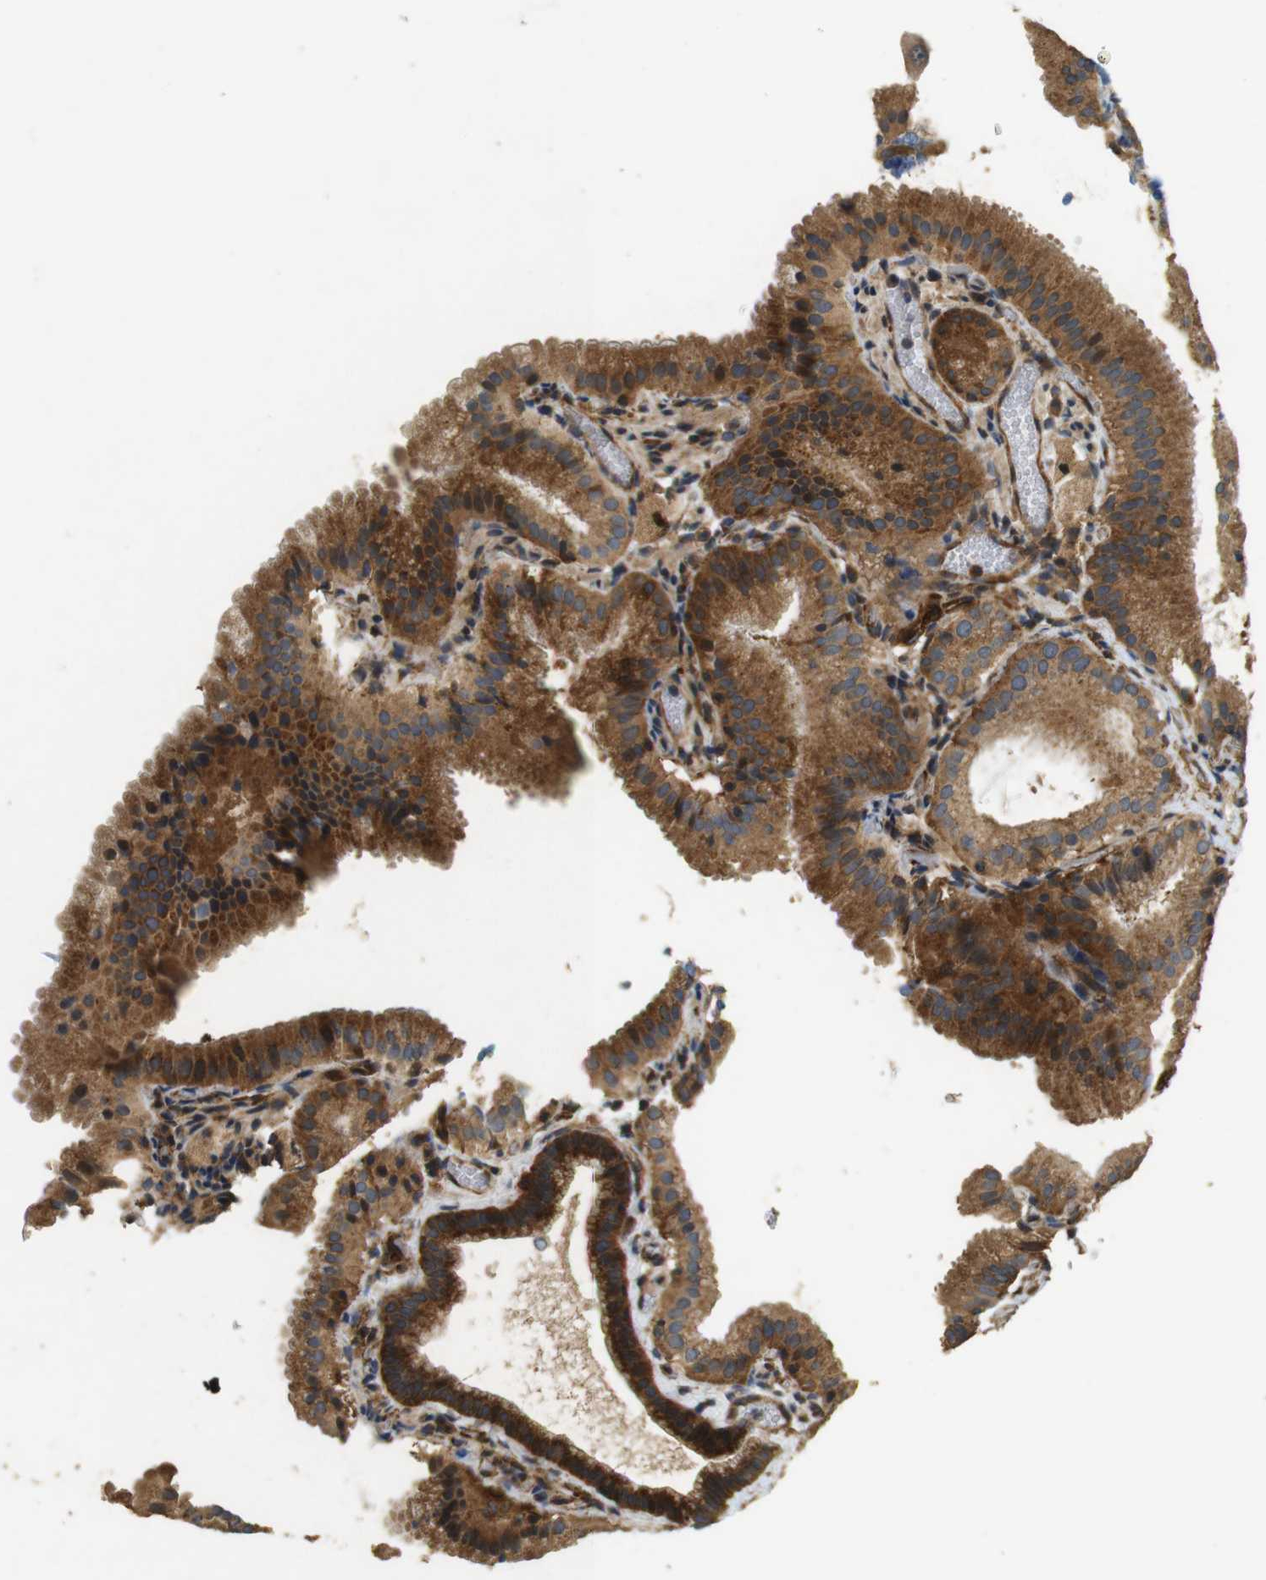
{"staining": {"intensity": "strong", "quantity": ">75%", "location": "cytoplasmic/membranous"}, "tissue": "gallbladder", "cell_type": "Glandular cells", "image_type": "normal", "snomed": [{"axis": "morphology", "description": "Normal tissue, NOS"}, {"axis": "topography", "description": "Gallbladder"}], "caption": "An immunohistochemistry histopathology image of benign tissue is shown. Protein staining in brown highlights strong cytoplasmic/membranous positivity in gallbladder within glandular cells.", "gene": "BNIP3", "patient": {"sex": "male", "age": 54}}